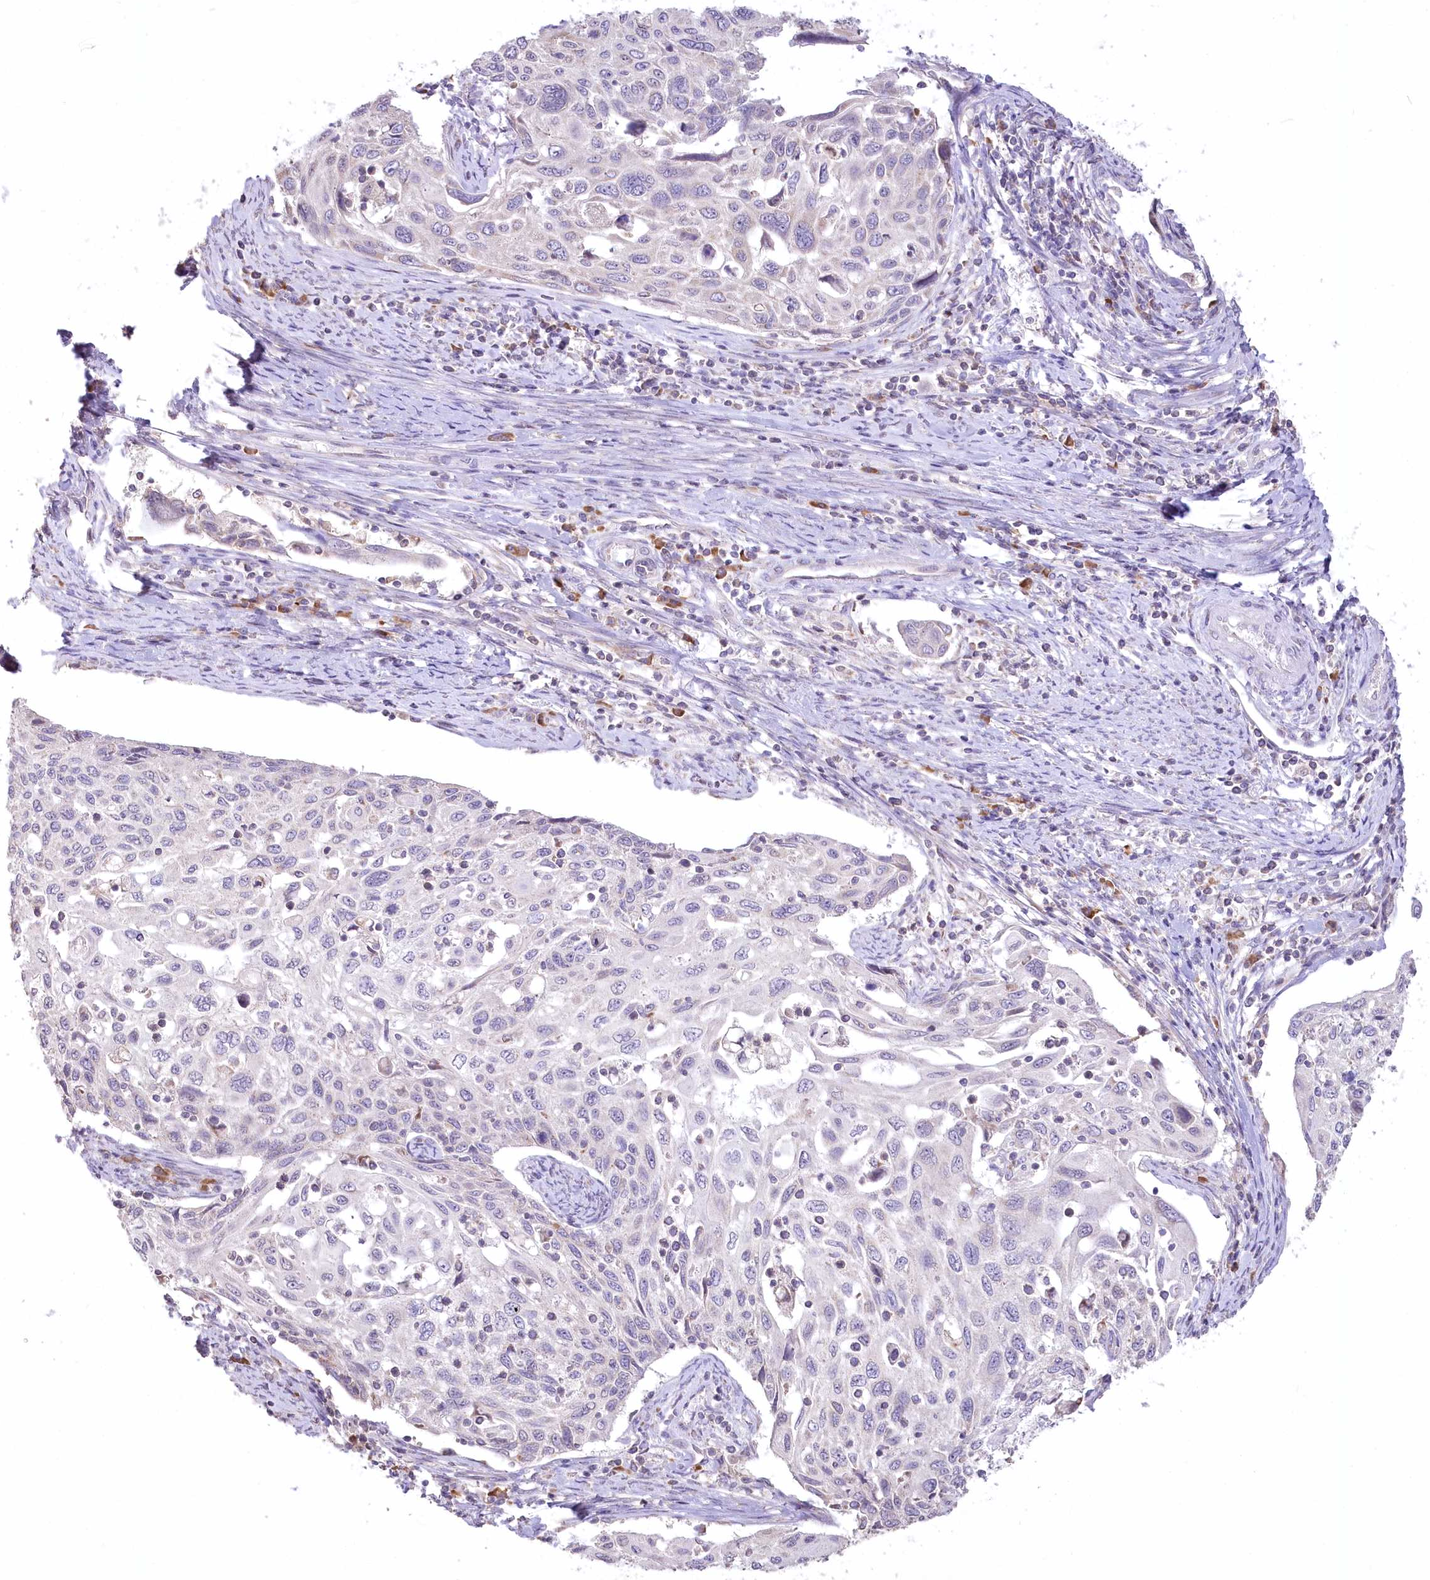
{"staining": {"intensity": "negative", "quantity": "none", "location": "none"}, "tissue": "cervical cancer", "cell_type": "Tumor cells", "image_type": "cancer", "snomed": [{"axis": "morphology", "description": "Squamous cell carcinoma, NOS"}, {"axis": "topography", "description": "Cervix"}], "caption": "Cervical squamous cell carcinoma was stained to show a protein in brown. There is no significant staining in tumor cells.", "gene": "STT3B", "patient": {"sex": "female", "age": 70}}